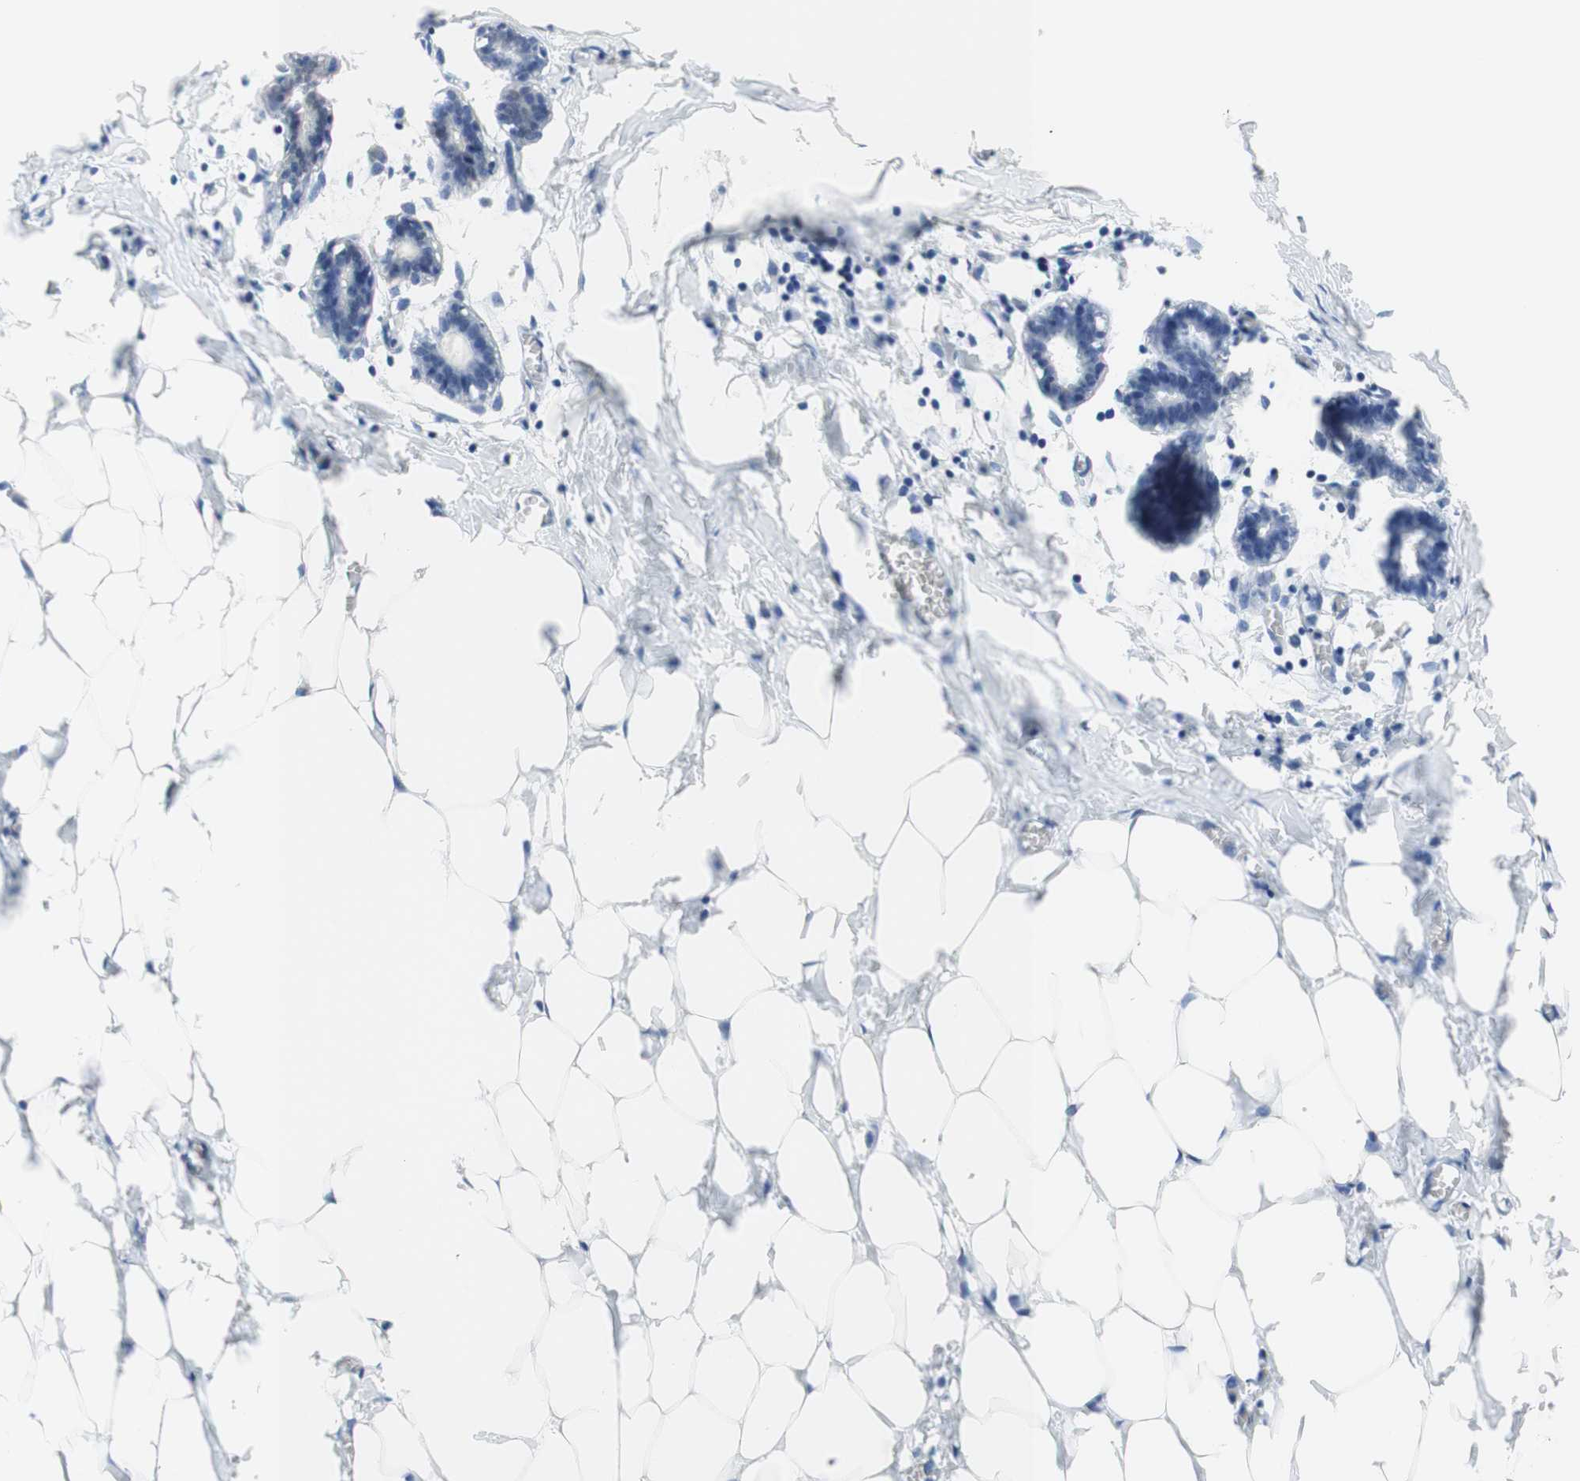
{"staining": {"intensity": "negative", "quantity": "none", "location": "none"}, "tissue": "breast", "cell_type": "Adipocytes", "image_type": "normal", "snomed": [{"axis": "morphology", "description": "Normal tissue, NOS"}, {"axis": "topography", "description": "Breast"}], "caption": "Immunohistochemical staining of unremarkable human breast demonstrates no significant staining in adipocytes.", "gene": "SELENBP1", "patient": {"sex": "female", "age": 27}}